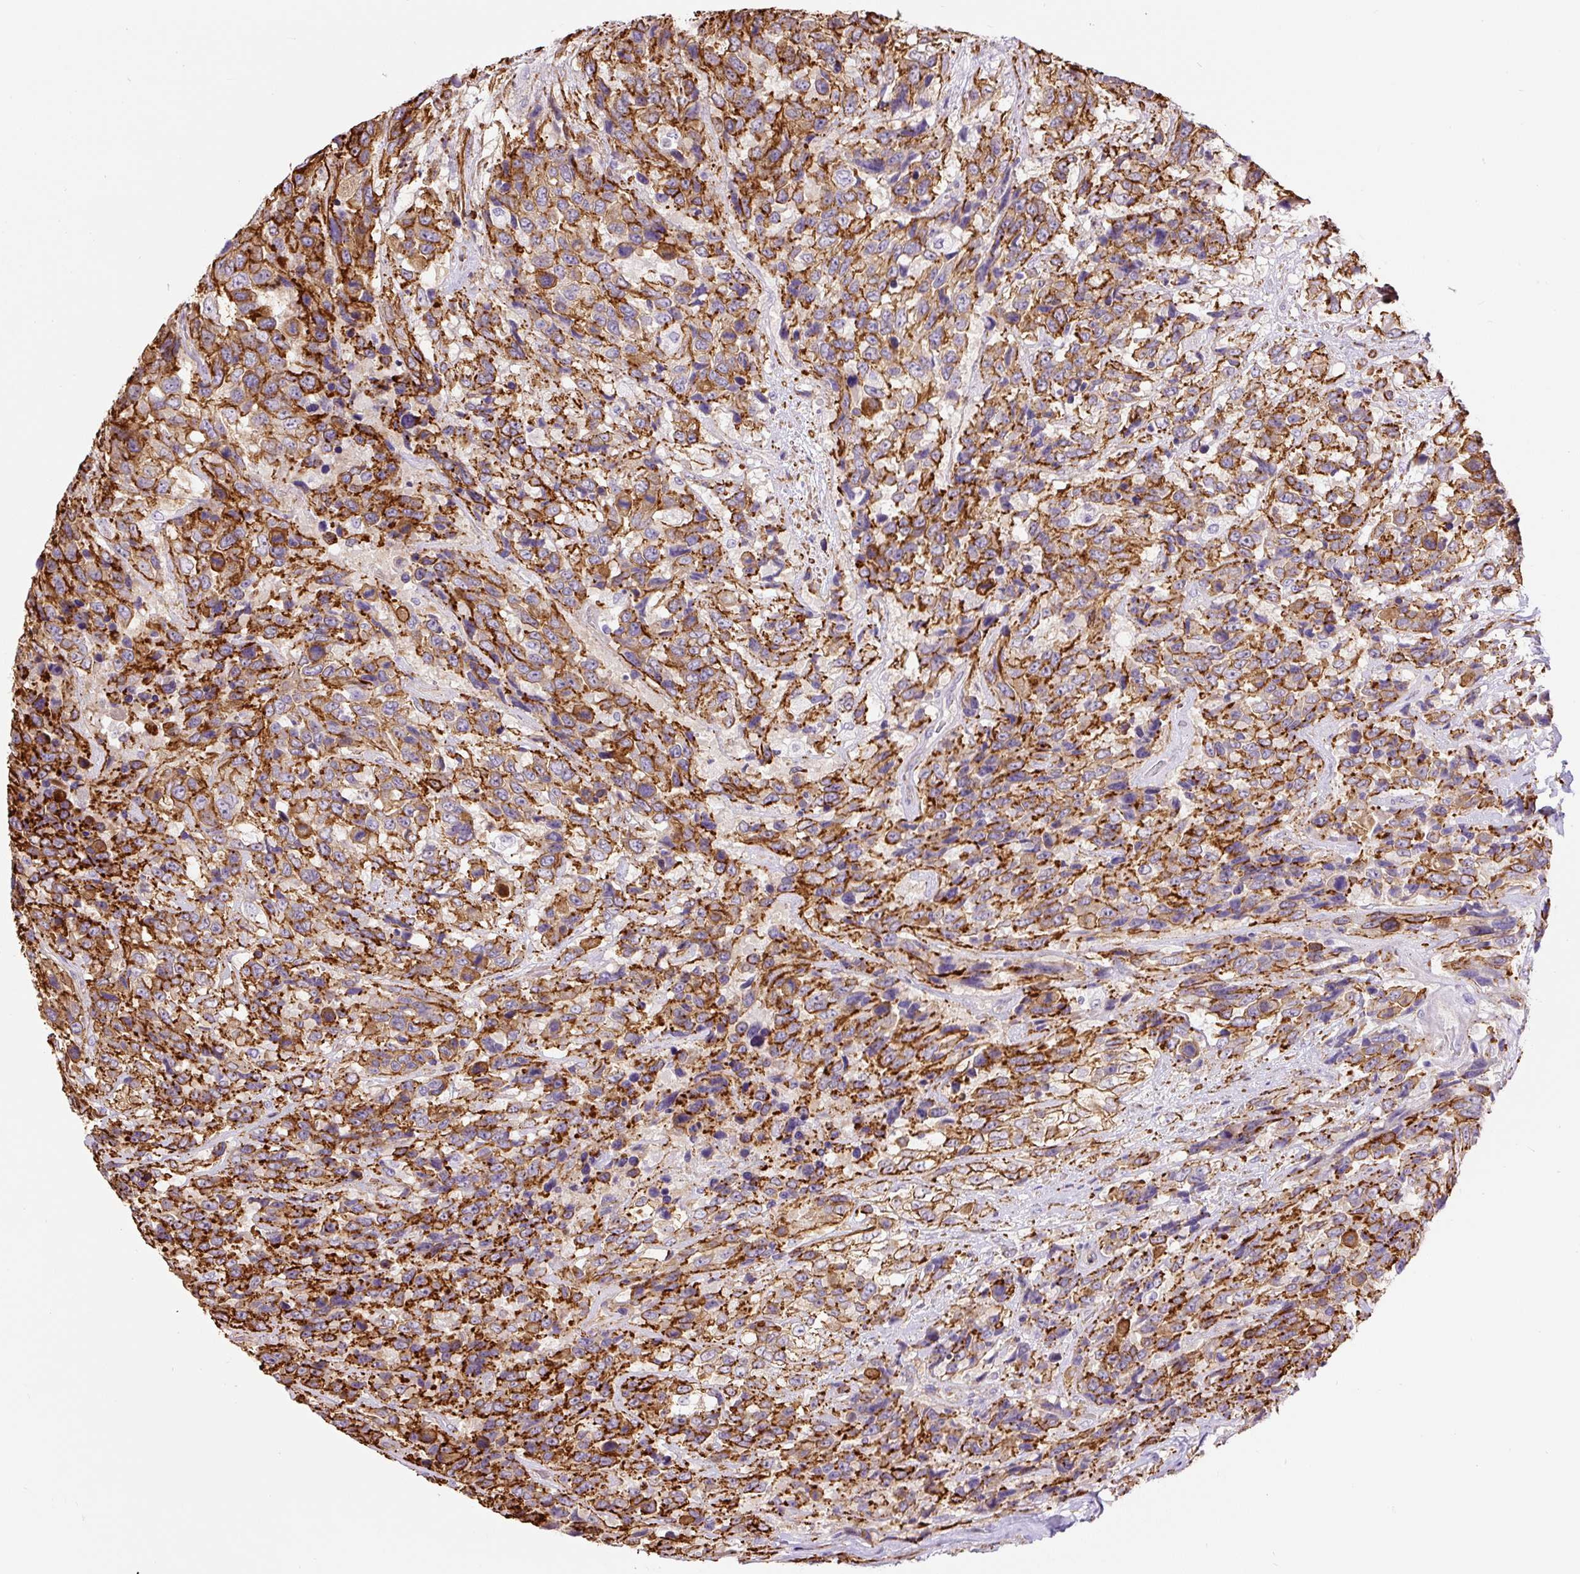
{"staining": {"intensity": "strong", "quantity": "25%-75%", "location": "cytoplasmic/membranous"}, "tissue": "urothelial cancer", "cell_type": "Tumor cells", "image_type": "cancer", "snomed": [{"axis": "morphology", "description": "Urothelial carcinoma, High grade"}, {"axis": "topography", "description": "Urinary bladder"}], "caption": "Tumor cells display high levels of strong cytoplasmic/membranous staining in about 25%-75% of cells in urothelial carcinoma (high-grade).", "gene": "B3GALT5", "patient": {"sex": "female", "age": 70}}